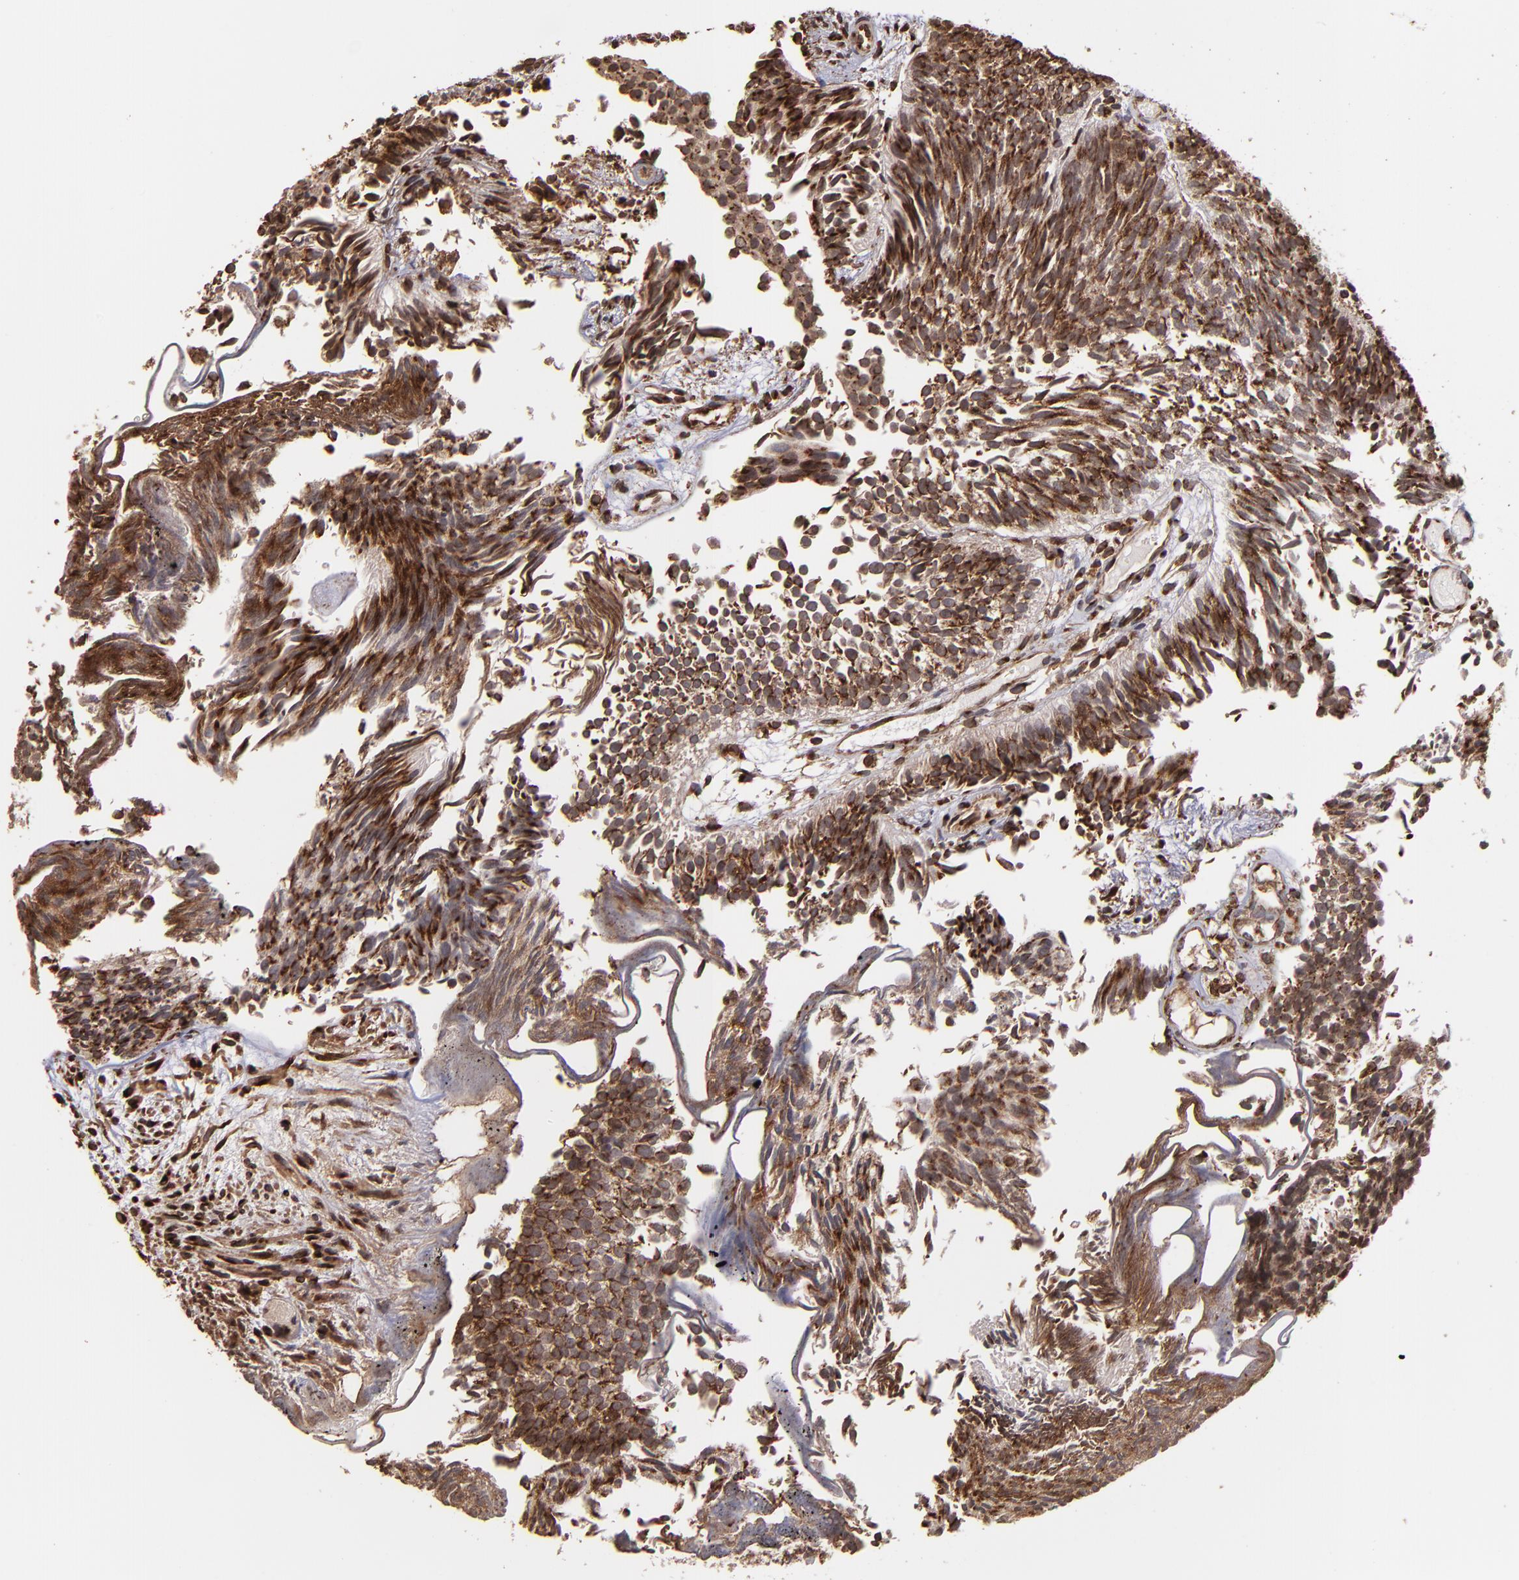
{"staining": {"intensity": "strong", "quantity": ">75%", "location": "cytoplasmic/membranous"}, "tissue": "urothelial cancer", "cell_type": "Tumor cells", "image_type": "cancer", "snomed": [{"axis": "morphology", "description": "Urothelial carcinoma, Low grade"}, {"axis": "topography", "description": "Urinary bladder"}], "caption": "A high-resolution photomicrograph shows immunohistochemistry staining of urothelial cancer, which shows strong cytoplasmic/membranous expression in about >75% of tumor cells.", "gene": "TRIP11", "patient": {"sex": "male", "age": 84}}